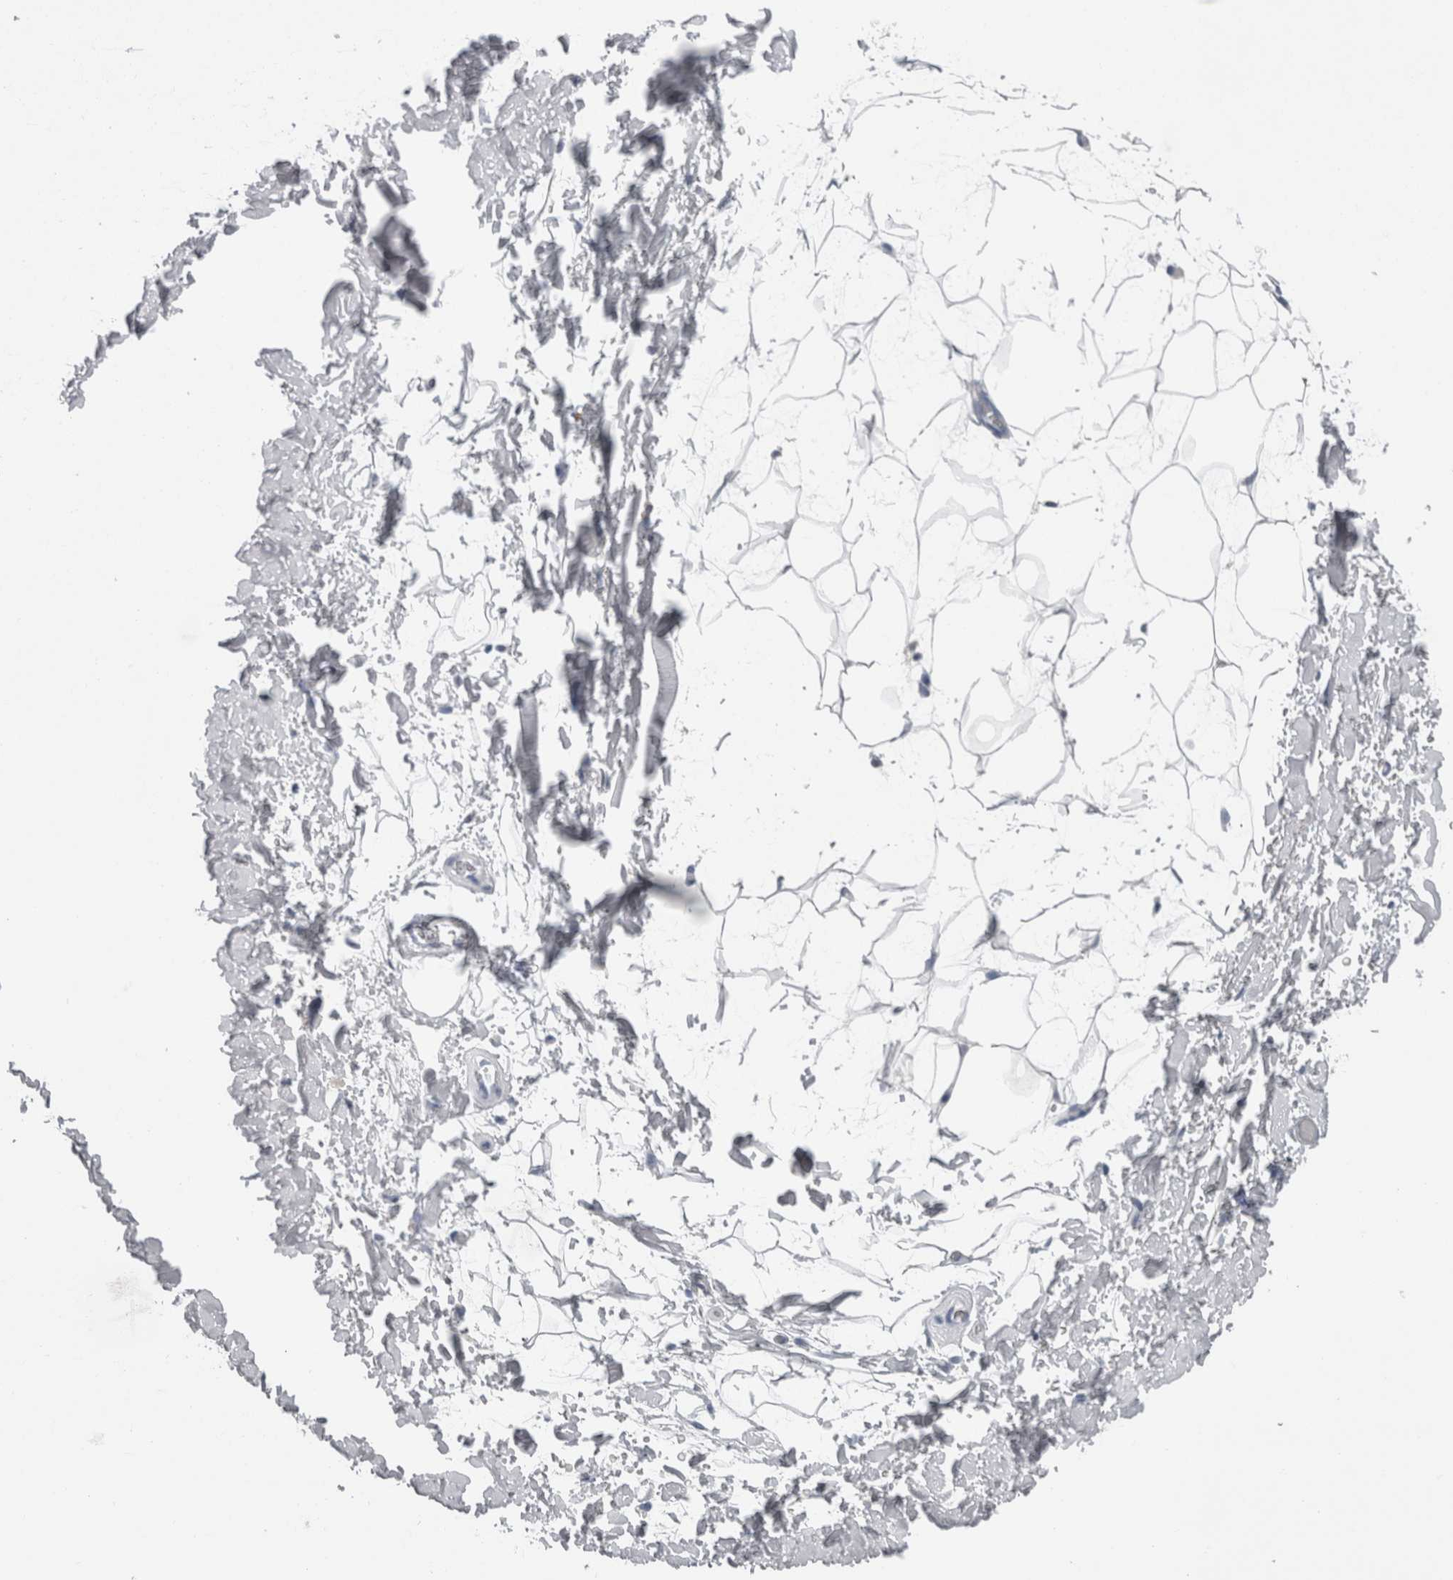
{"staining": {"intensity": "negative", "quantity": "none", "location": "none"}, "tissue": "adipose tissue", "cell_type": "Adipocytes", "image_type": "normal", "snomed": [{"axis": "morphology", "description": "Normal tissue, NOS"}, {"axis": "topography", "description": "Soft tissue"}], "caption": "Immunohistochemistry (IHC) of unremarkable human adipose tissue exhibits no positivity in adipocytes. (DAB (3,3'-diaminobenzidine) IHC, high magnification).", "gene": "CA8", "patient": {"sex": "male", "age": 72}}